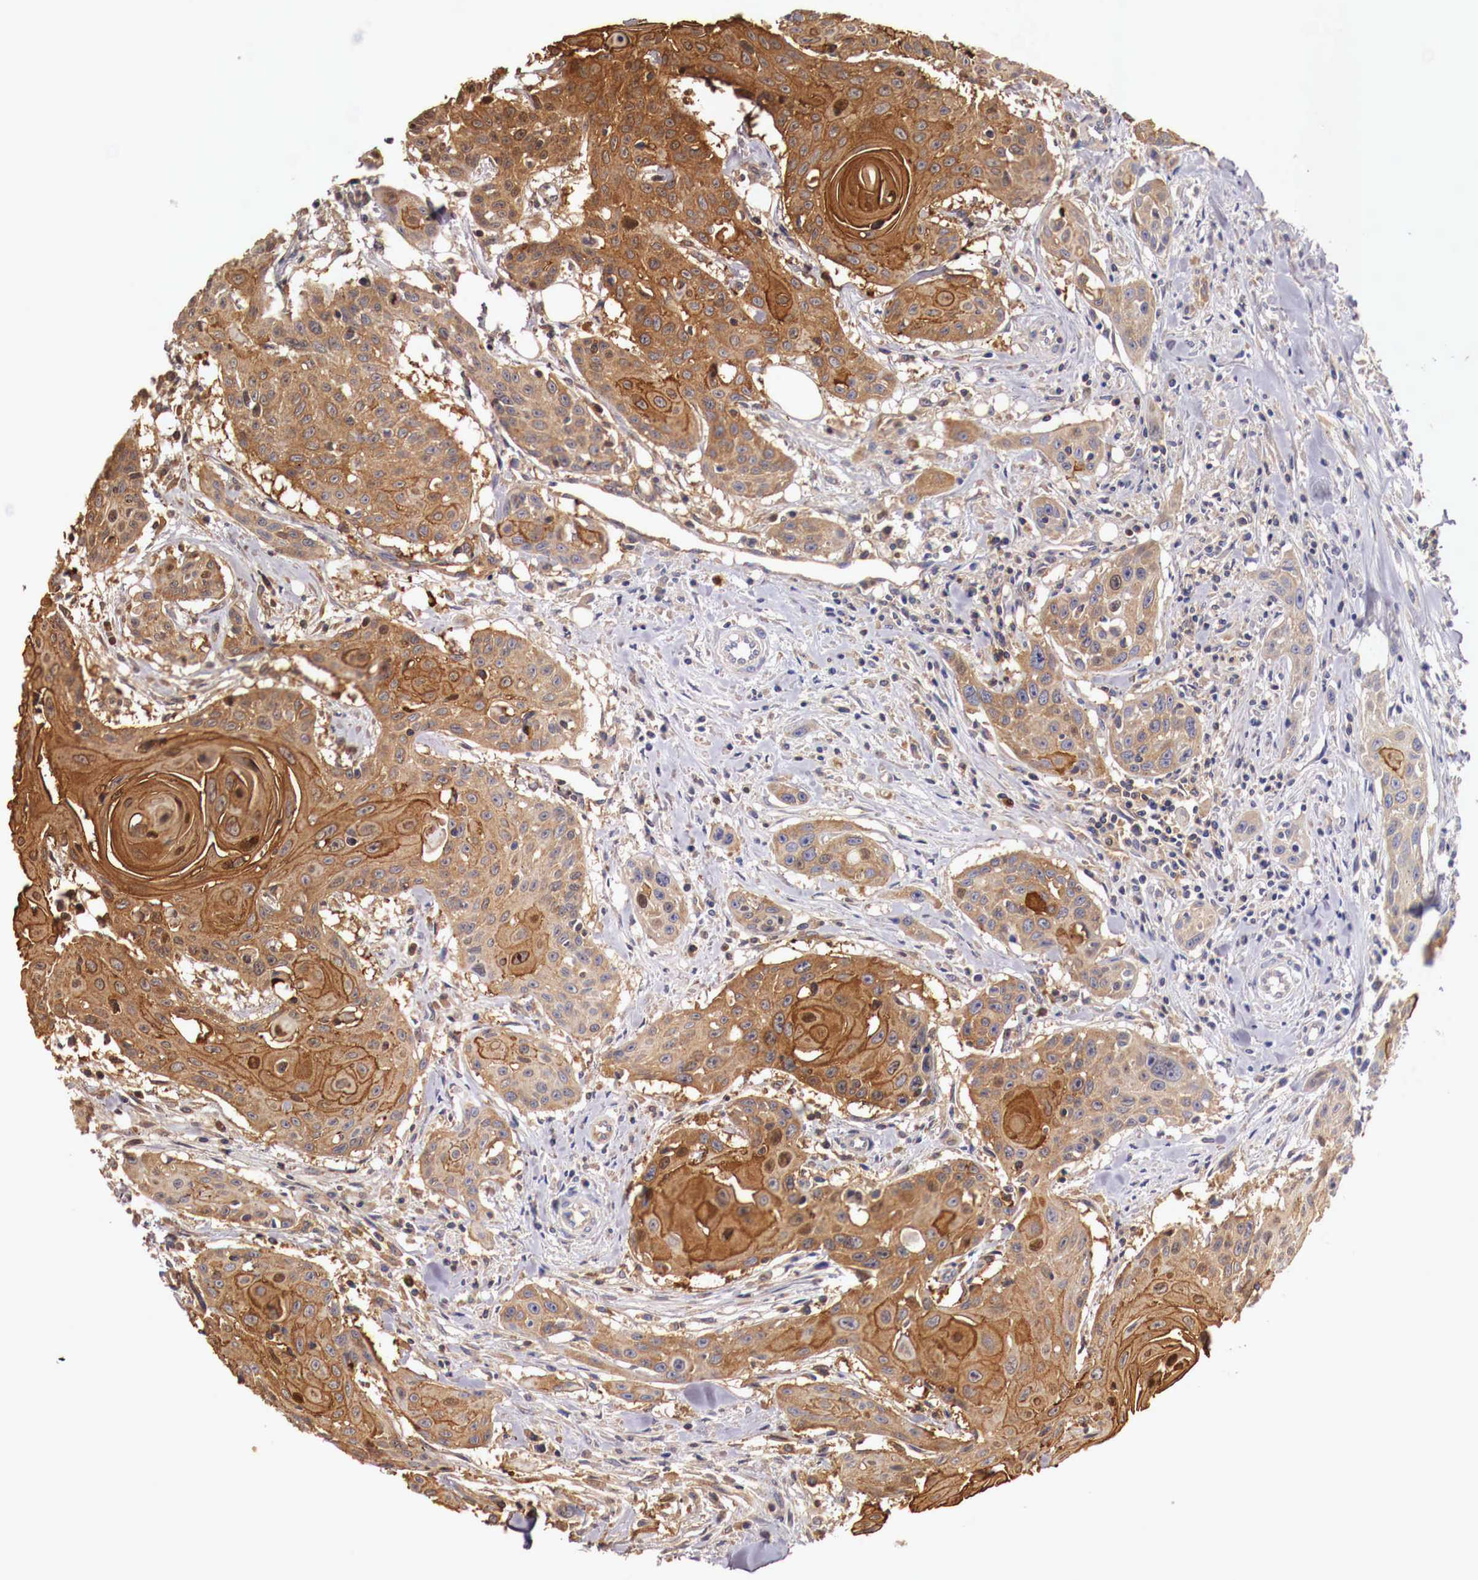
{"staining": {"intensity": "strong", "quantity": ">75%", "location": "cytoplasmic/membranous"}, "tissue": "head and neck cancer", "cell_type": "Tumor cells", "image_type": "cancer", "snomed": [{"axis": "morphology", "description": "Squamous cell carcinoma, NOS"}, {"axis": "morphology", "description": "Squamous cell carcinoma, metastatic, NOS"}, {"axis": "topography", "description": "Lymph node"}, {"axis": "topography", "description": "Salivary gland"}, {"axis": "topography", "description": "Head-Neck"}], "caption": "Tumor cells show high levels of strong cytoplasmic/membranous expression in approximately >75% of cells in human head and neck cancer.", "gene": "PITPNA", "patient": {"sex": "female", "age": 74}}